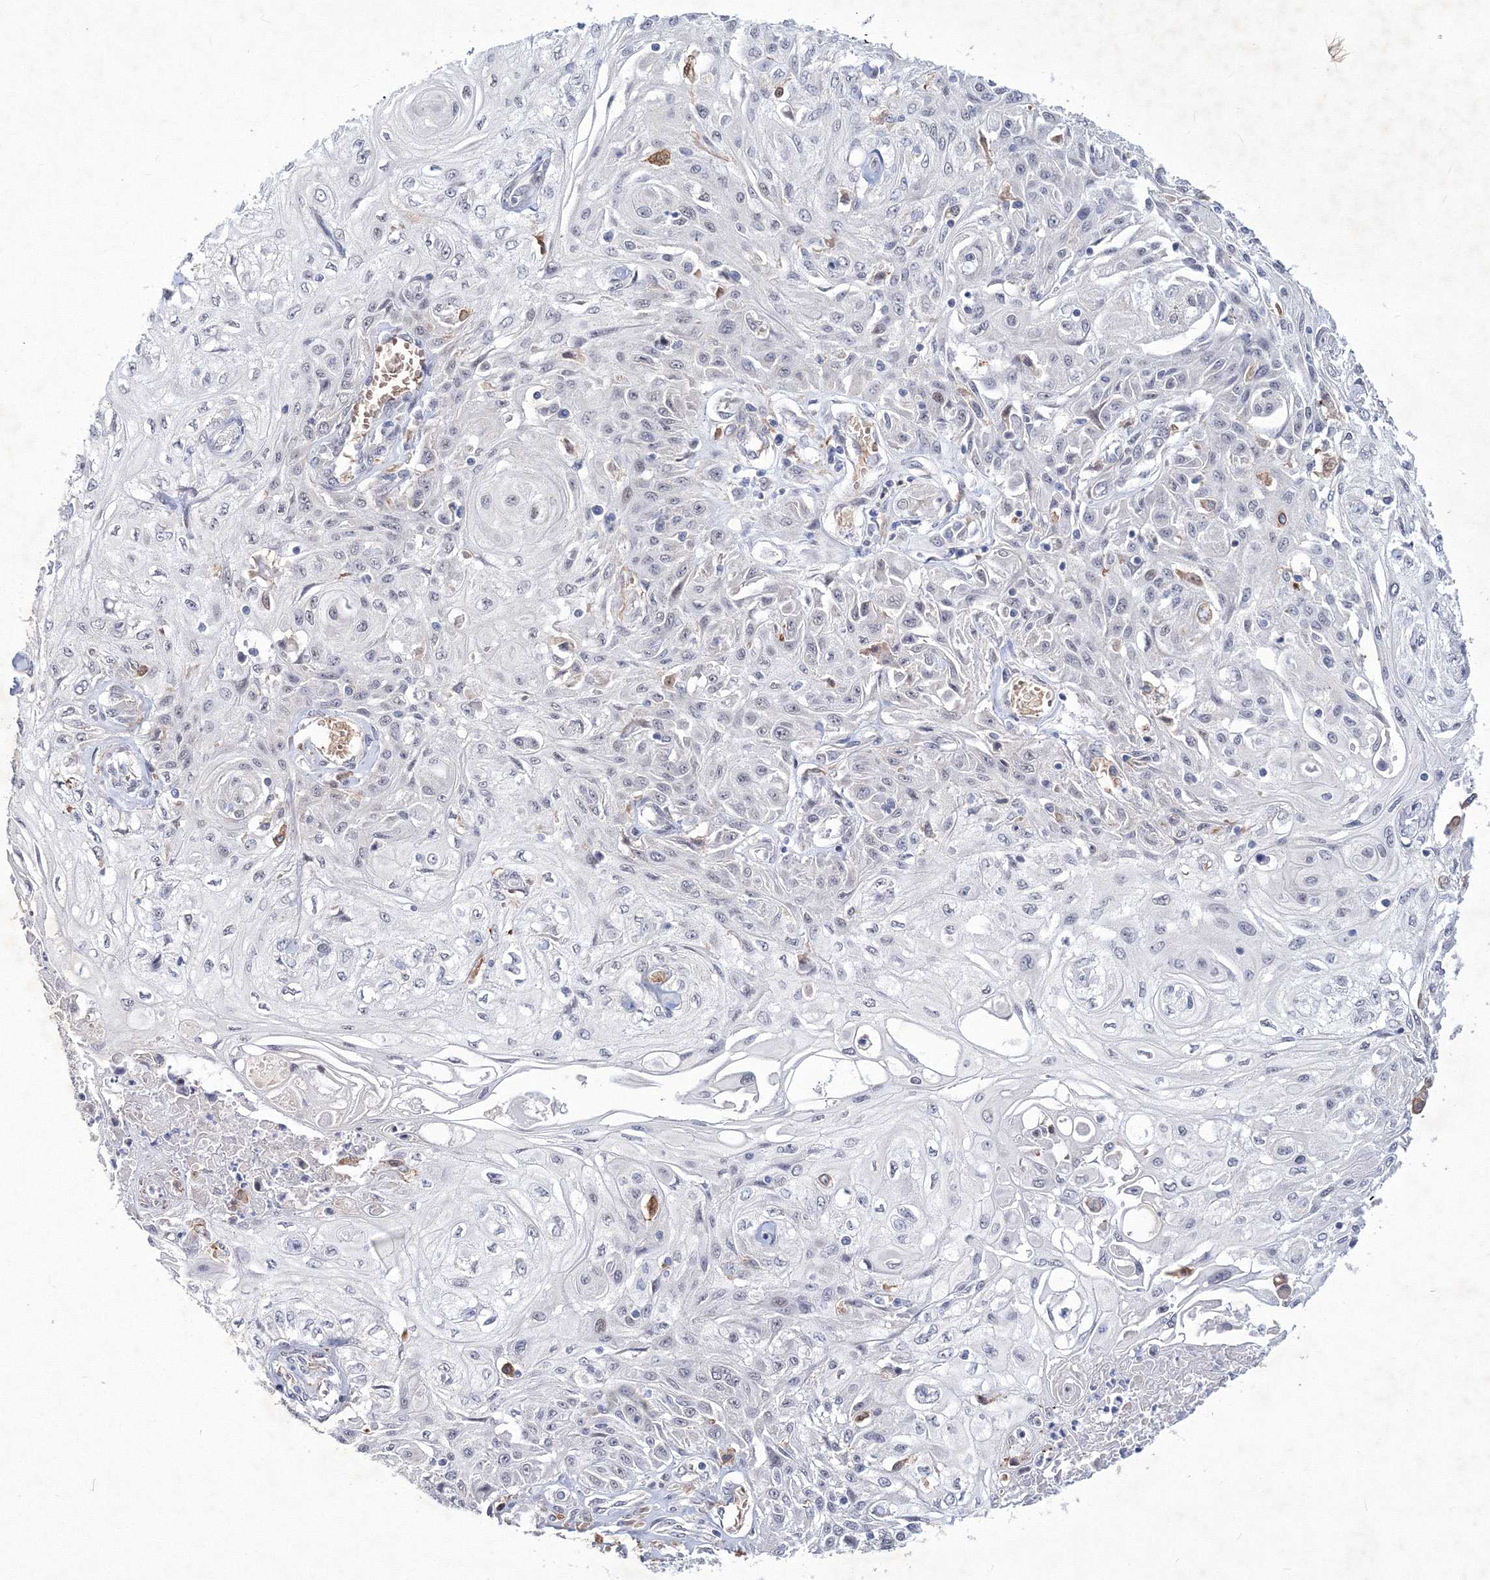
{"staining": {"intensity": "negative", "quantity": "none", "location": "none"}, "tissue": "skin cancer", "cell_type": "Tumor cells", "image_type": "cancer", "snomed": [{"axis": "morphology", "description": "Squamous cell carcinoma, NOS"}, {"axis": "morphology", "description": "Squamous cell carcinoma, metastatic, NOS"}, {"axis": "topography", "description": "Skin"}, {"axis": "topography", "description": "Lymph node"}], "caption": "A high-resolution image shows immunohistochemistry staining of metastatic squamous cell carcinoma (skin), which displays no significant expression in tumor cells.", "gene": "C11orf52", "patient": {"sex": "male", "age": 75}}